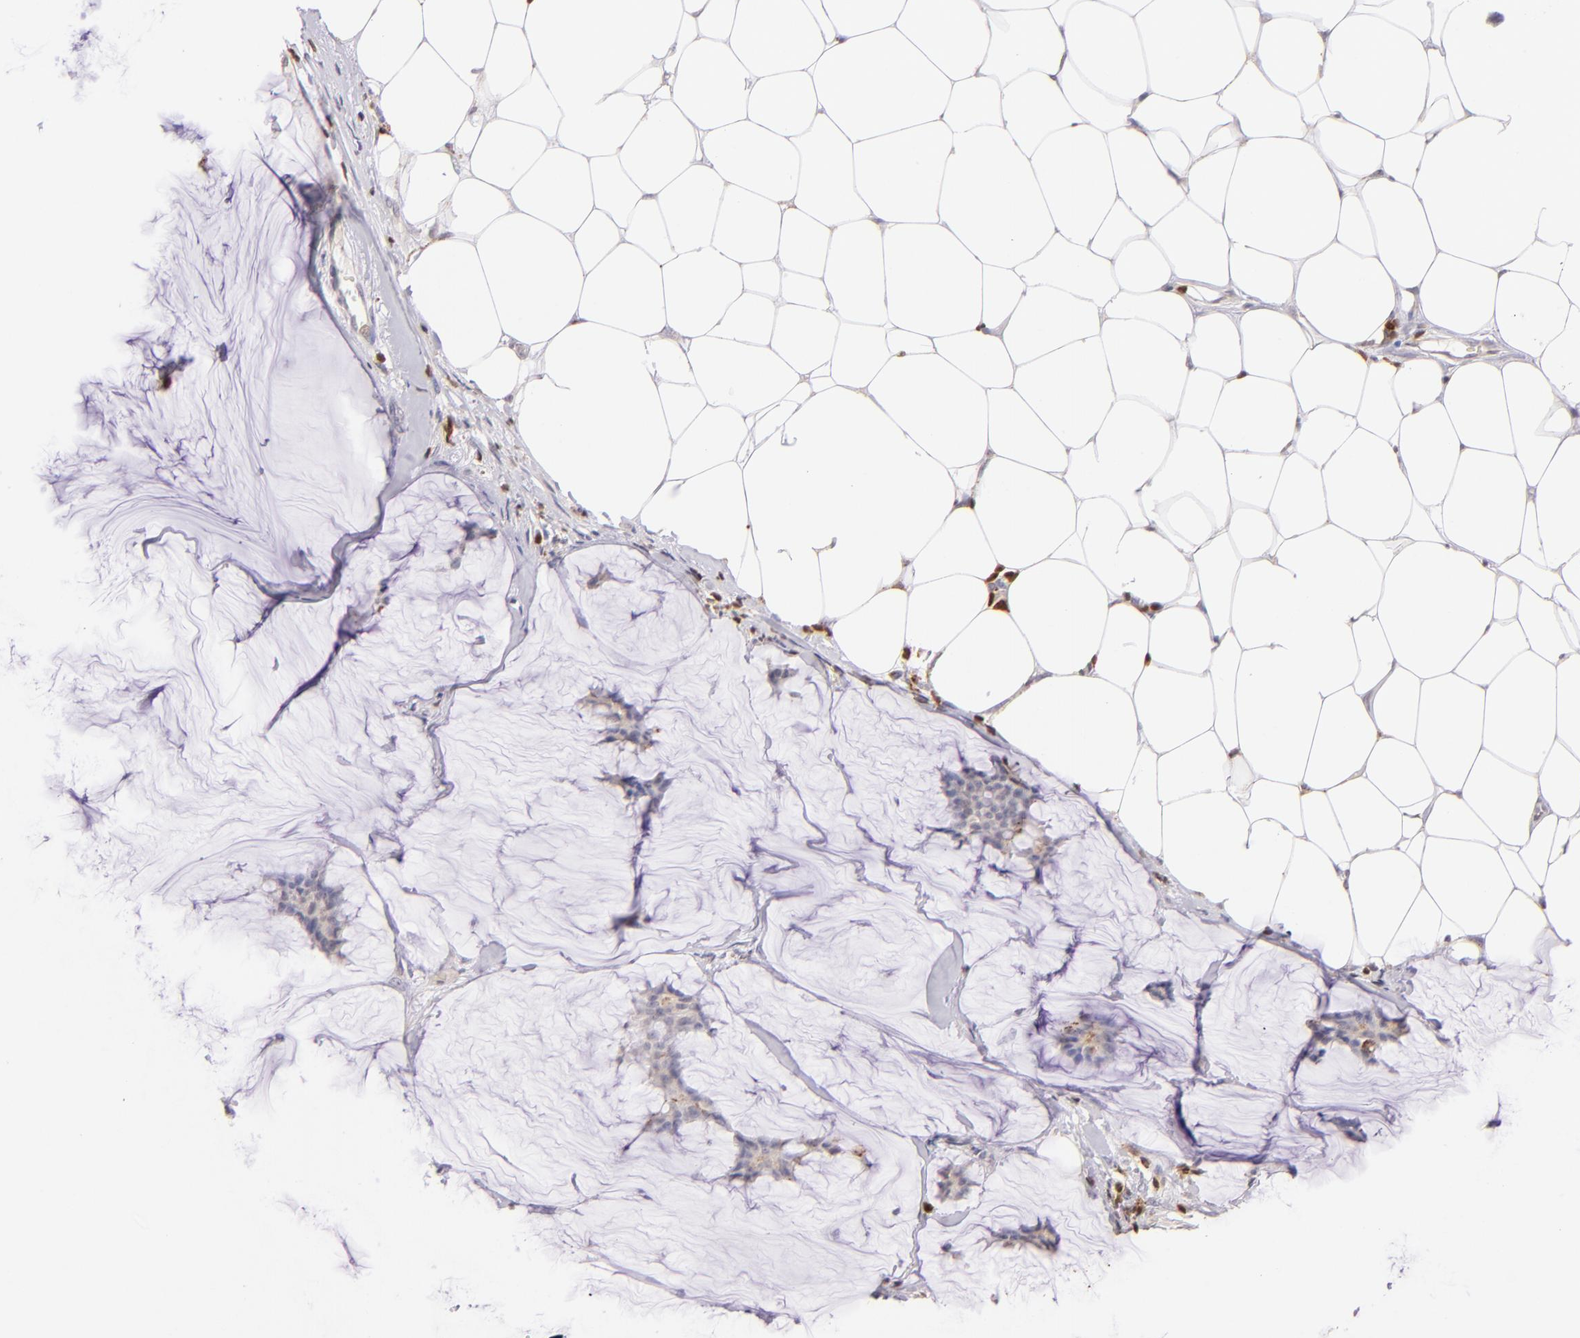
{"staining": {"intensity": "negative", "quantity": "none", "location": "none"}, "tissue": "breast cancer", "cell_type": "Tumor cells", "image_type": "cancer", "snomed": [{"axis": "morphology", "description": "Duct carcinoma"}, {"axis": "topography", "description": "Breast"}], "caption": "This is a micrograph of immunohistochemistry (IHC) staining of invasive ductal carcinoma (breast), which shows no expression in tumor cells.", "gene": "ZAP70", "patient": {"sex": "female", "age": 93}}